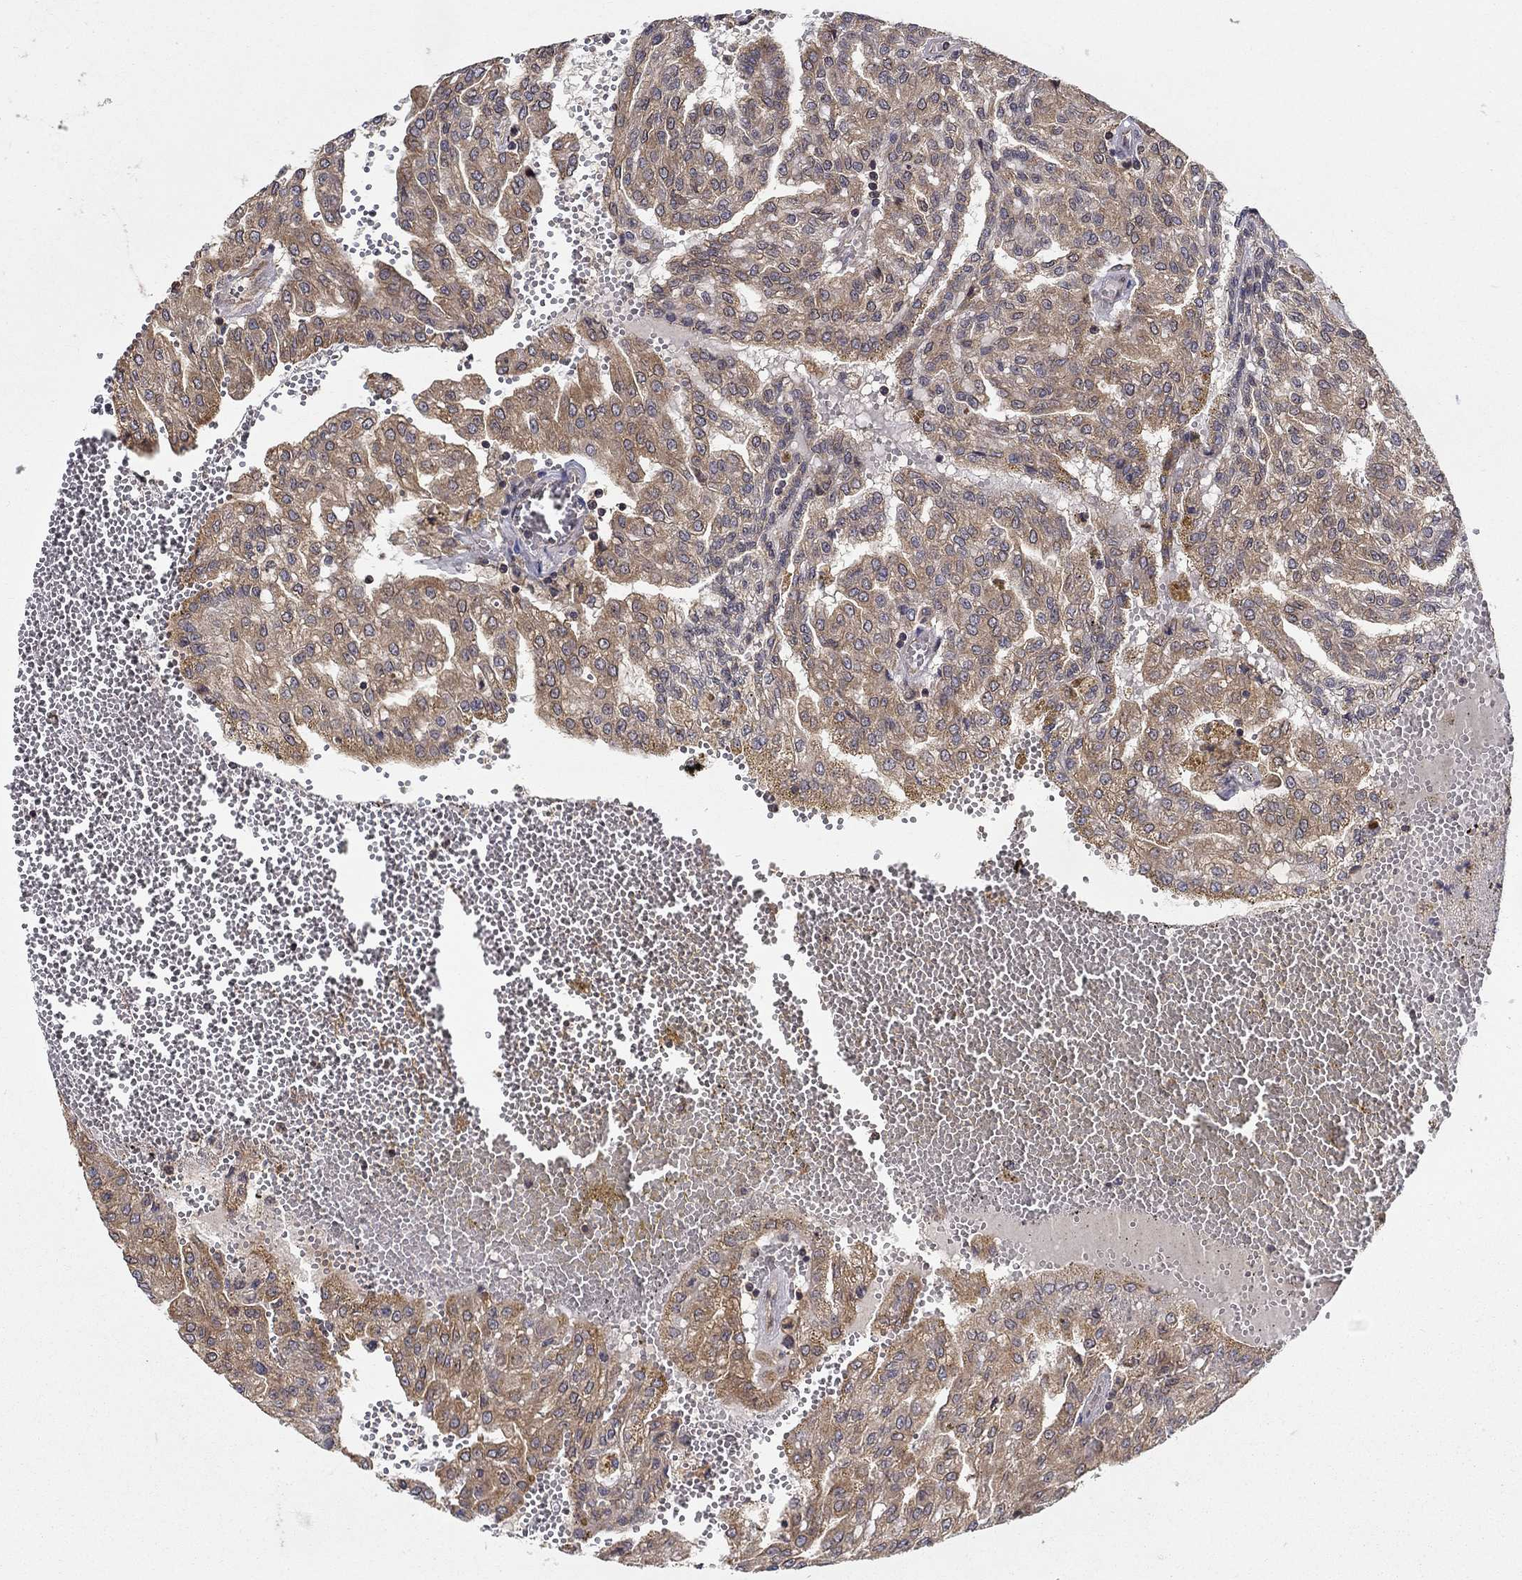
{"staining": {"intensity": "weak", "quantity": ">75%", "location": "cytoplasmic/membranous"}, "tissue": "renal cancer", "cell_type": "Tumor cells", "image_type": "cancer", "snomed": [{"axis": "morphology", "description": "Adenocarcinoma, NOS"}, {"axis": "topography", "description": "Kidney"}], "caption": "There is low levels of weak cytoplasmic/membranous staining in tumor cells of renal adenocarcinoma, as demonstrated by immunohistochemical staining (brown color).", "gene": "BMERB1", "patient": {"sex": "male", "age": 63}}